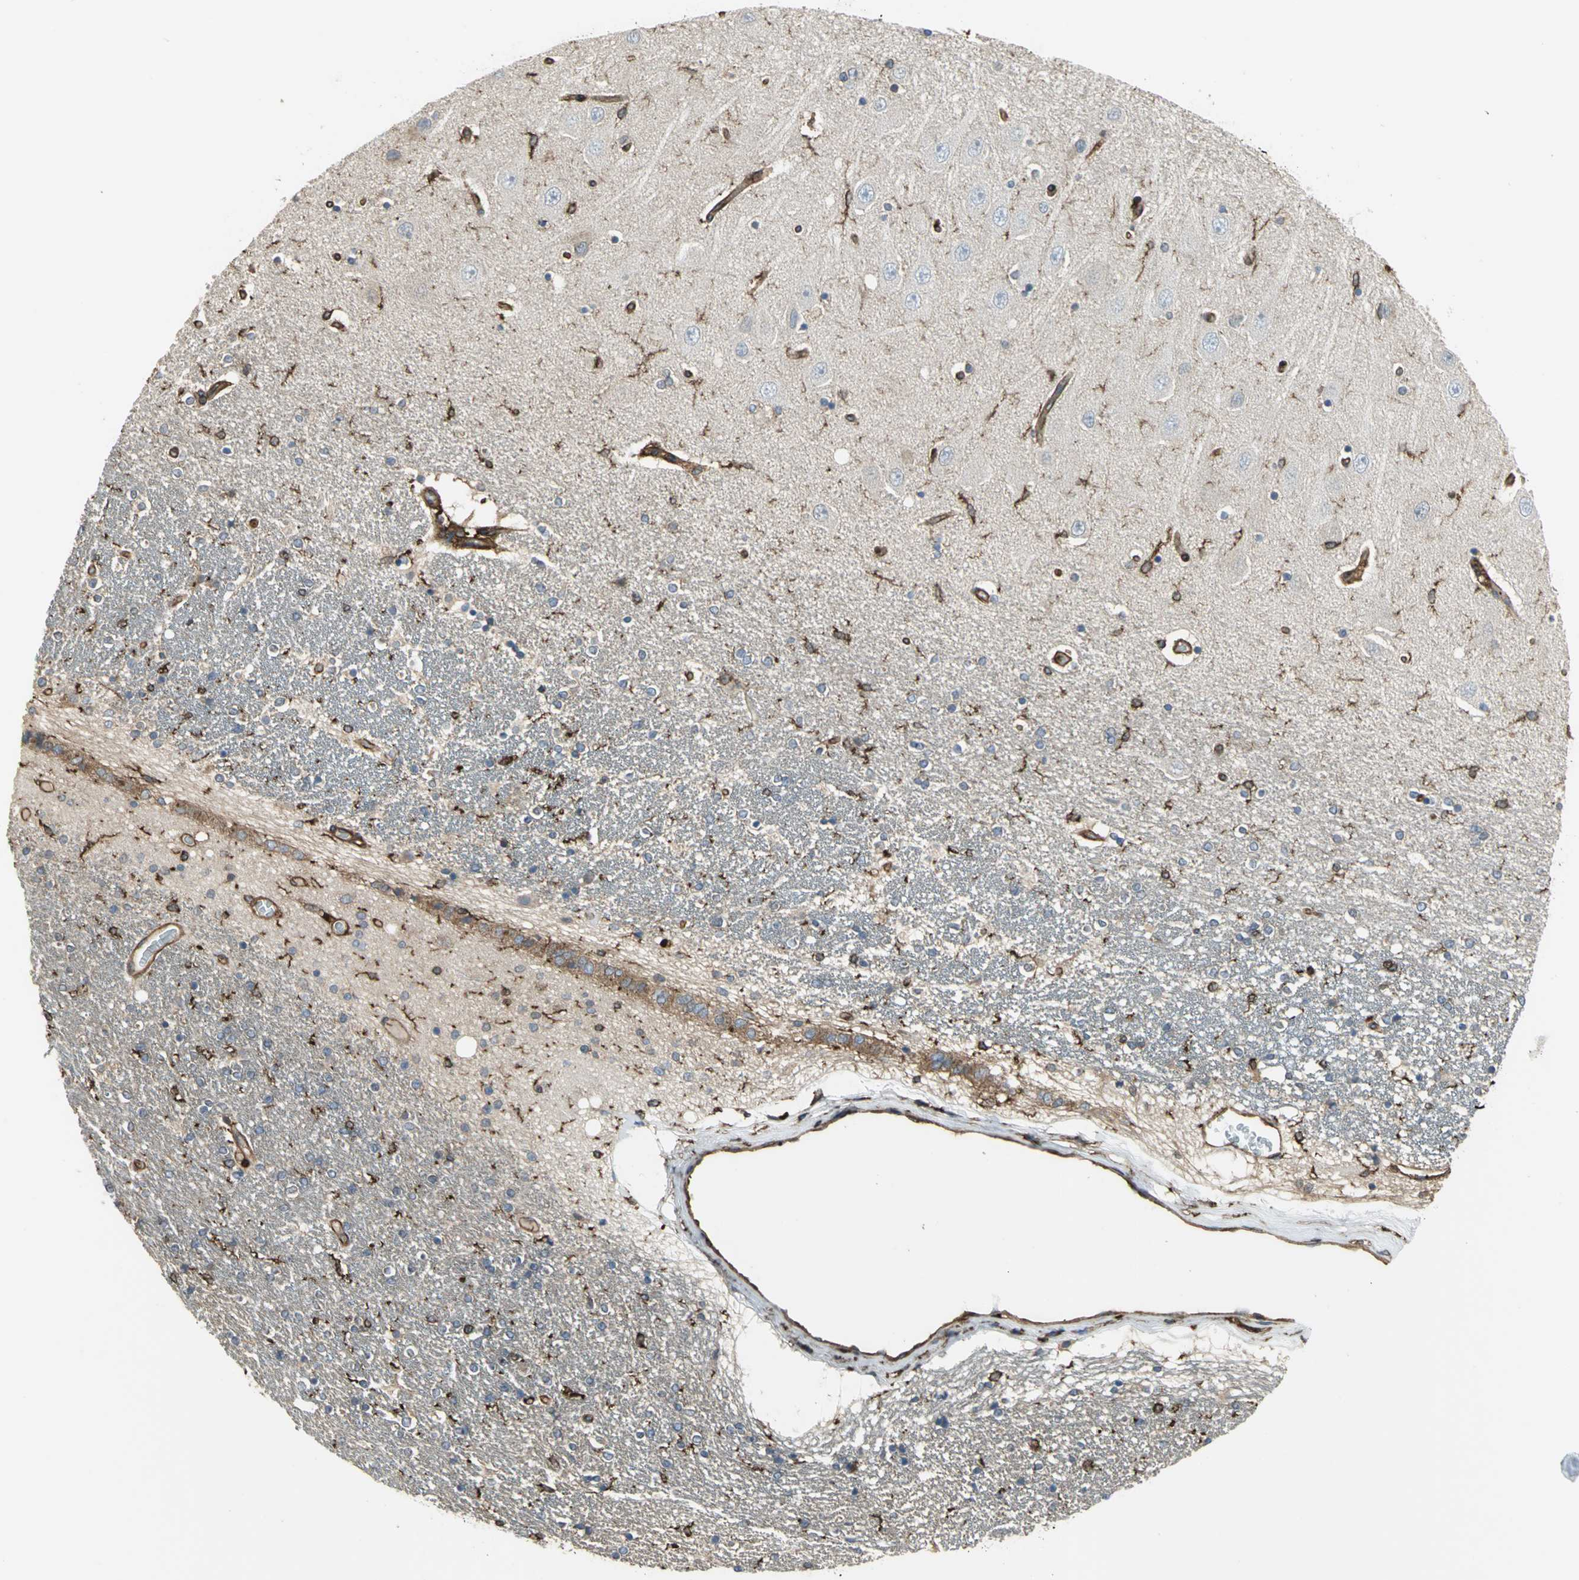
{"staining": {"intensity": "strong", "quantity": "<25%", "location": "cytoplasmic/membranous"}, "tissue": "hippocampus", "cell_type": "Glial cells", "image_type": "normal", "snomed": [{"axis": "morphology", "description": "Normal tissue, NOS"}, {"axis": "topography", "description": "Hippocampus"}], "caption": "This micrograph exhibits immunohistochemistry staining of unremarkable human hippocampus, with medium strong cytoplasmic/membranous positivity in about <25% of glial cells.", "gene": "TLN1", "patient": {"sex": "female", "age": 54}}